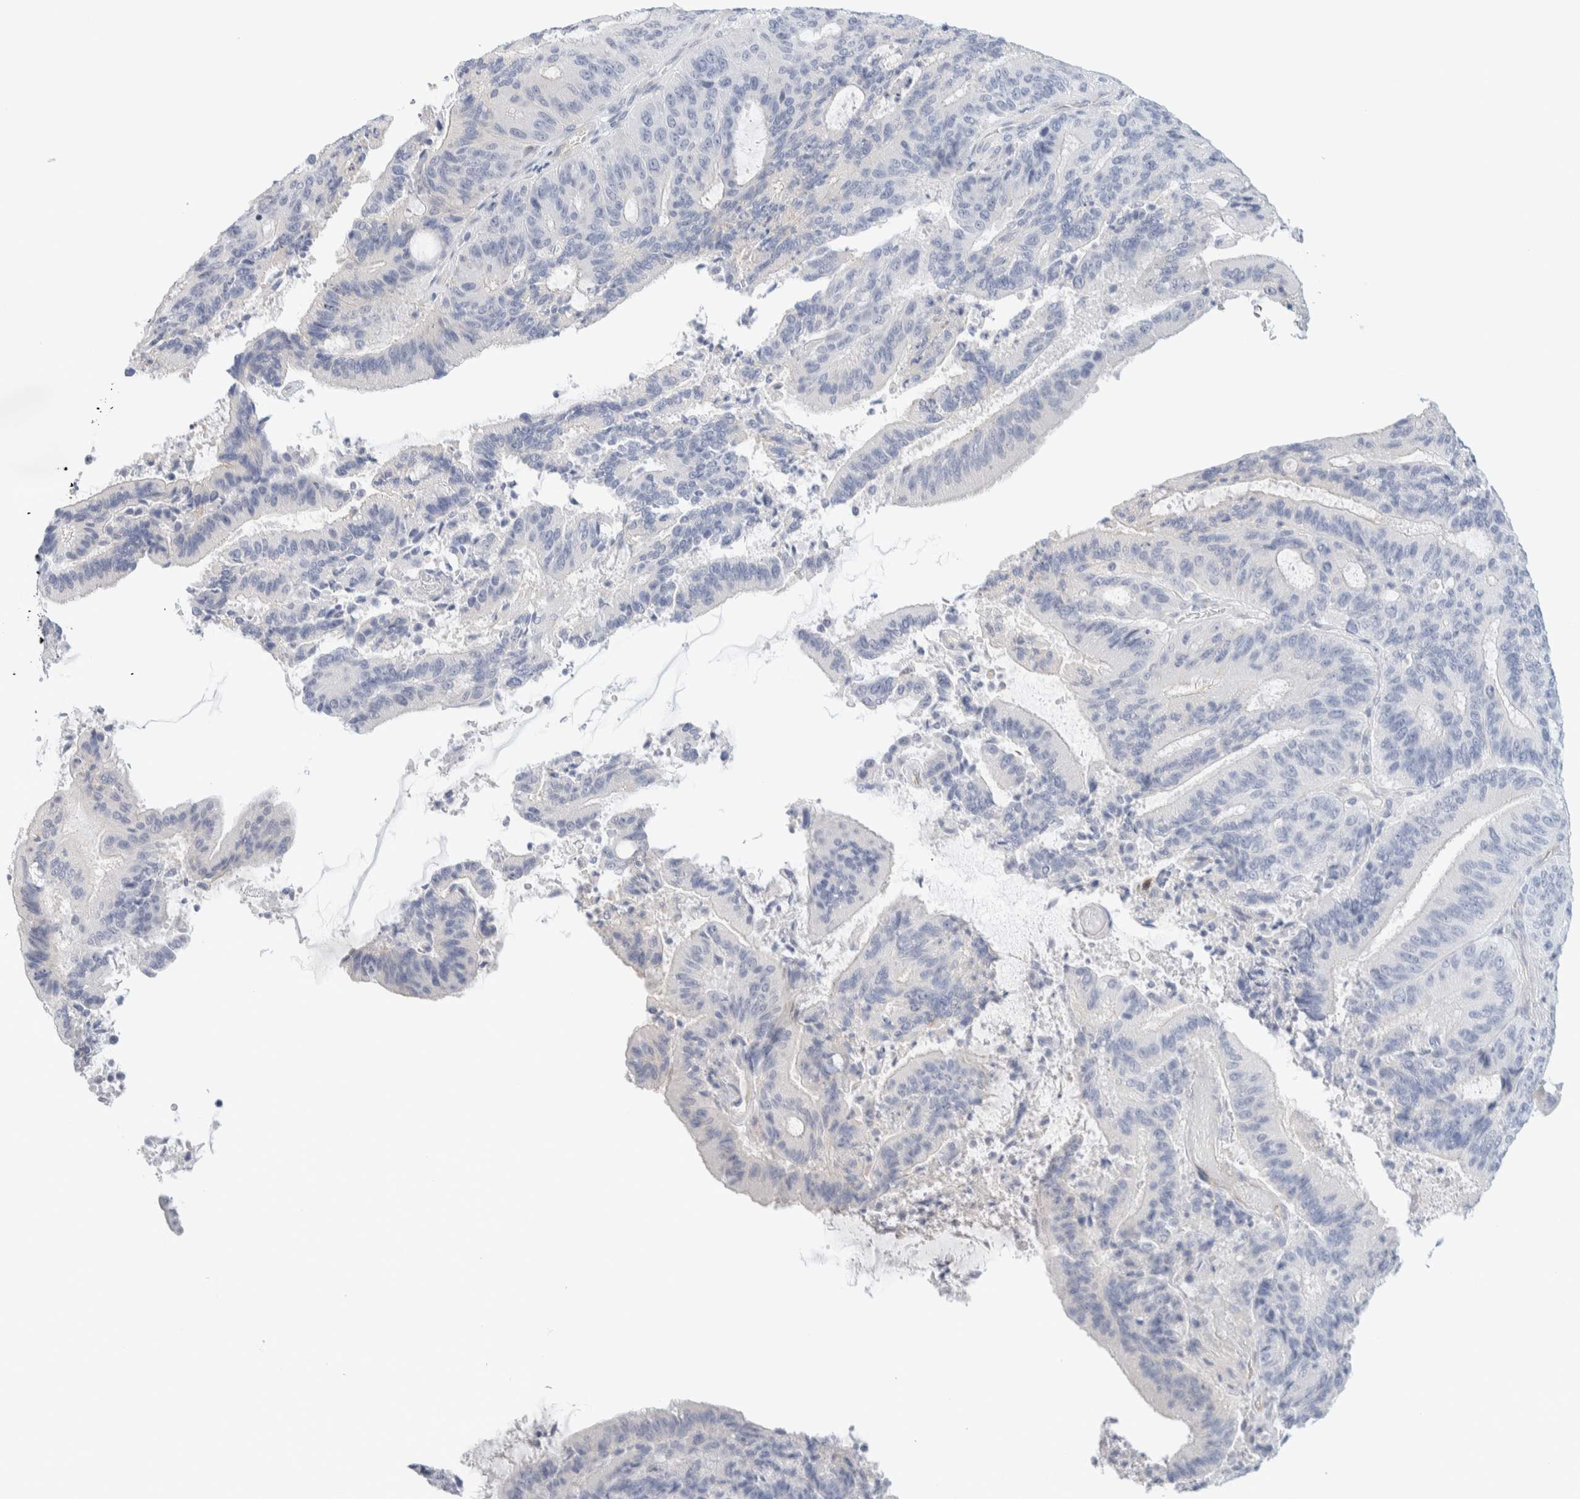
{"staining": {"intensity": "negative", "quantity": "none", "location": "none"}, "tissue": "liver cancer", "cell_type": "Tumor cells", "image_type": "cancer", "snomed": [{"axis": "morphology", "description": "Normal tissue, NOS"}, {"axis": "morphology", "description": "Cholangiocarcinoma"}, {"axis": "topography", "description": "Liver"}, {"axis": "topography", "description": "Peripheral nerve tissue"}], "caption": "A high-resolution histopathology image shows immunohistochemistry staining of cholangiocarcinoma (liver), which demonstrates no significant staining in tumor cells.", "gene": "ATCAY", "patient": {"sex": "female", "age": 73}}